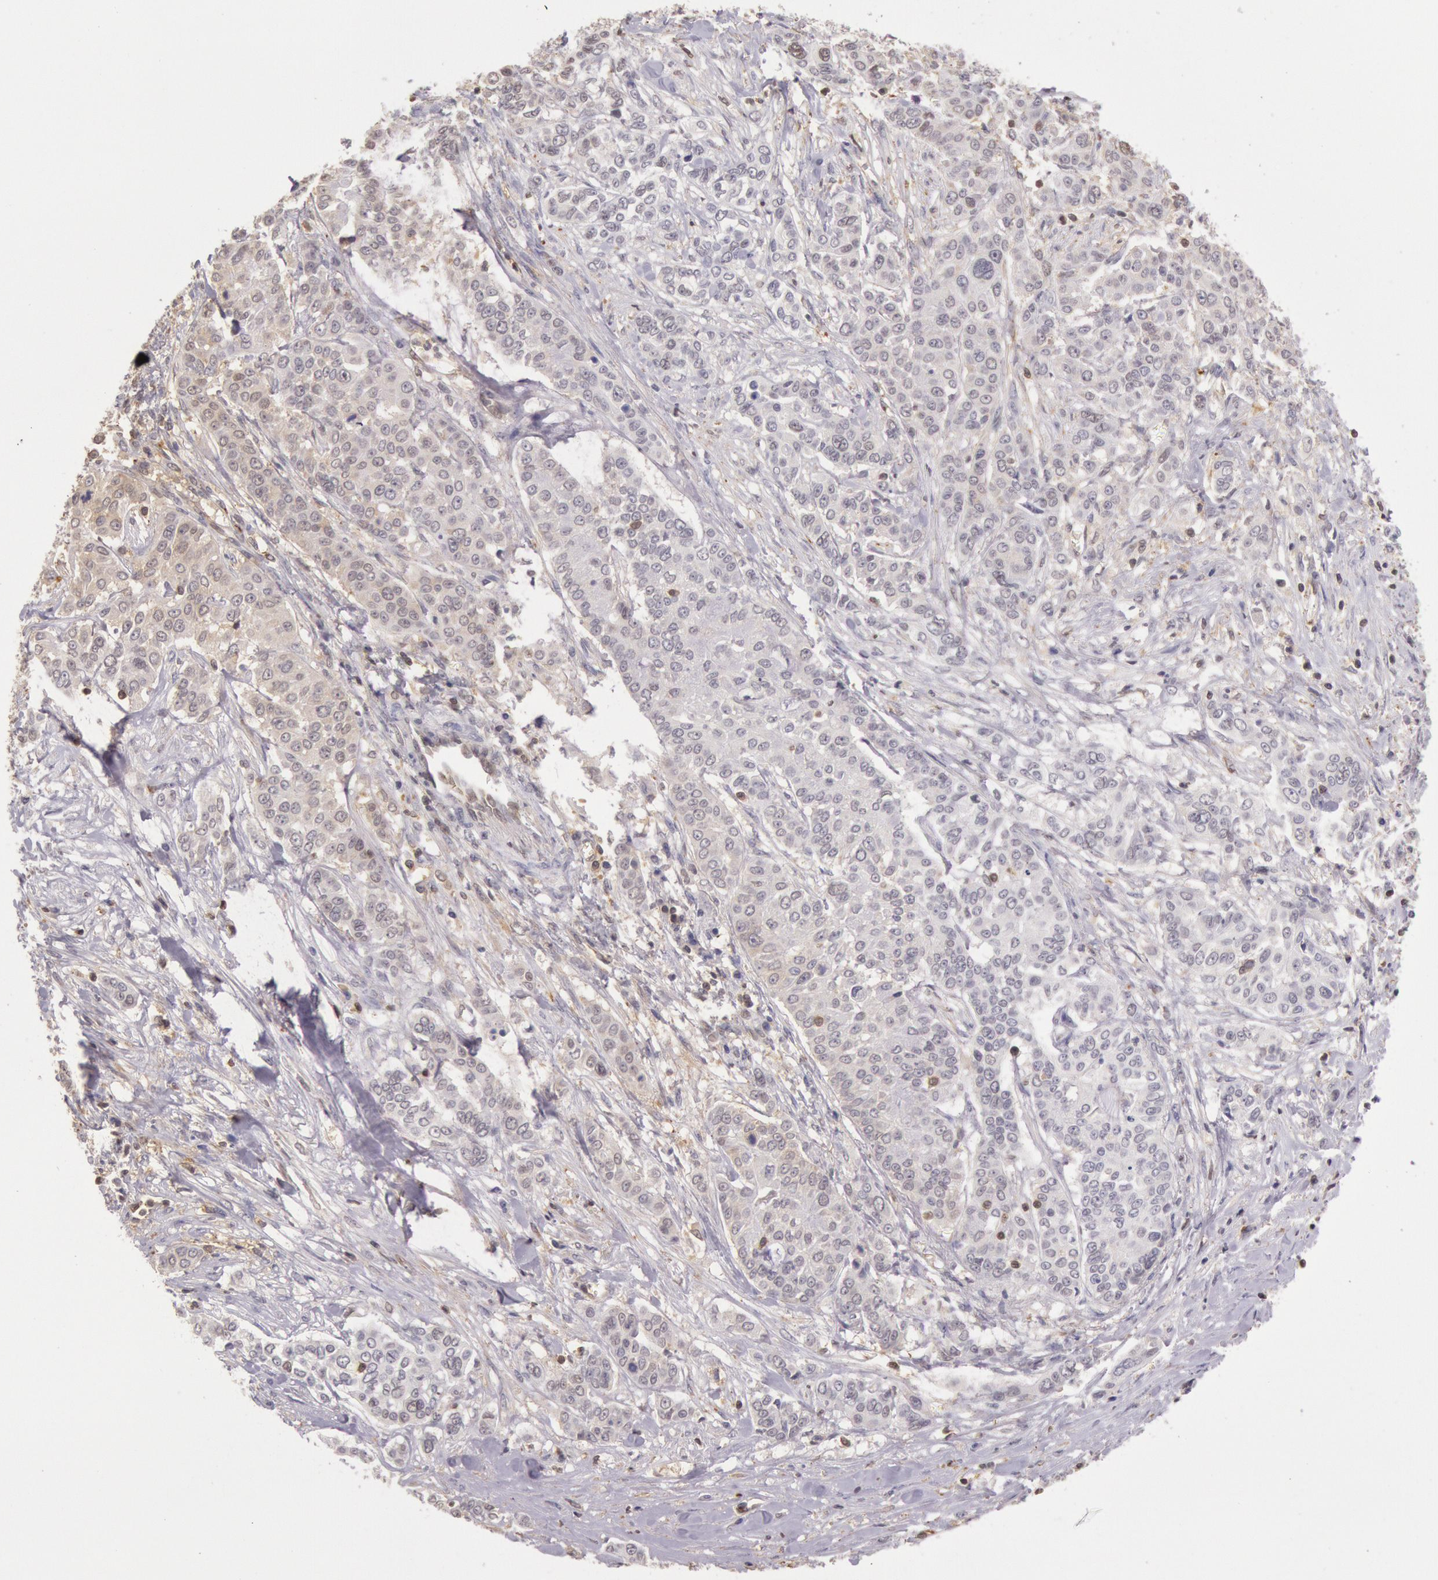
{"staining": {"intensity": "weak", "quantity": "25%-75%", "location": "cytoplasmic/membranous"}, "tissue": "pancreatic cancer", "cell_type": "Tumor cells", "image_type": "cancer", "snomed": [{"axis": "morphology", "description": "Adenocarcinoma, NOS"}, {"axis": "topography", "description": "Pancreas"}], "caption": "Brown immunohistochemical staining in pancreatic adenocarcinoma displays weak cytoplasmic/membranous expression in approximately 25%-75% of tumor cells. The staining was performed using DAB to visualize the protein expression in brown, while the nuclei were stained in blue with hematoxylin (Magnification: 20x).", "gene": "HIF1A", "patient": {"sex": "female", "age": 52}}